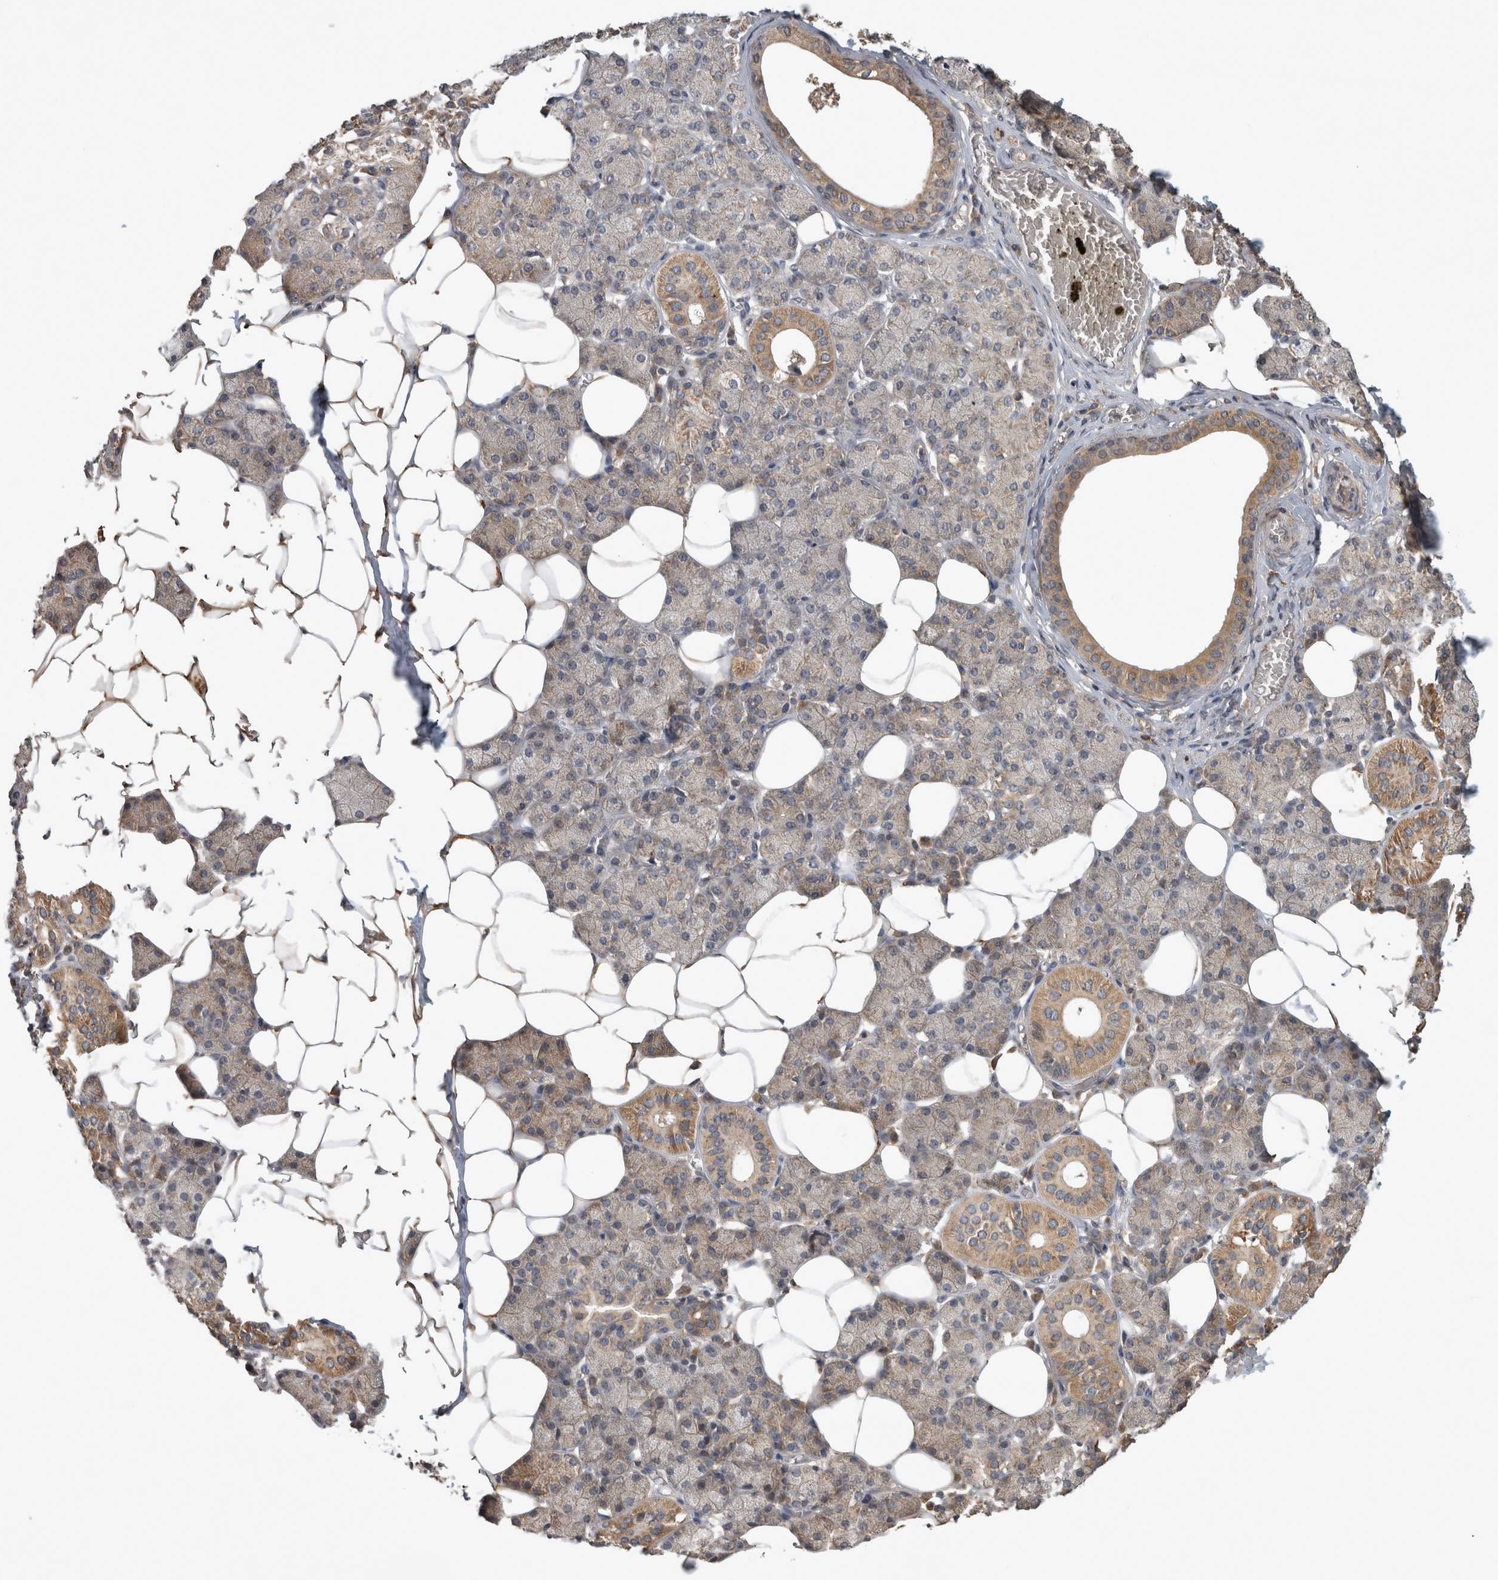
{"staining": {"intensity": "moderate", "quantity": "25%-75%", "location": "cytoplasmic/membranous"}, "tissue": "salivary gland", "cell_type": "Glandular cells", "image_type": "normal", "snomed": [{"axis": "morphology", "description": "Normal tissue, NOS"}, {"axis": "topography", "description": "Salivary gland"}], "caption": "Protein staining by immunohistochemistry shows moderate cytoplasmic/membranous positivity in approximately 25%-75% of glandular cells in normal salivary gland. Nuclei are stained in blue.", "gene": "TRMT61B", "patient": {"sex": "female", "age": 33}}